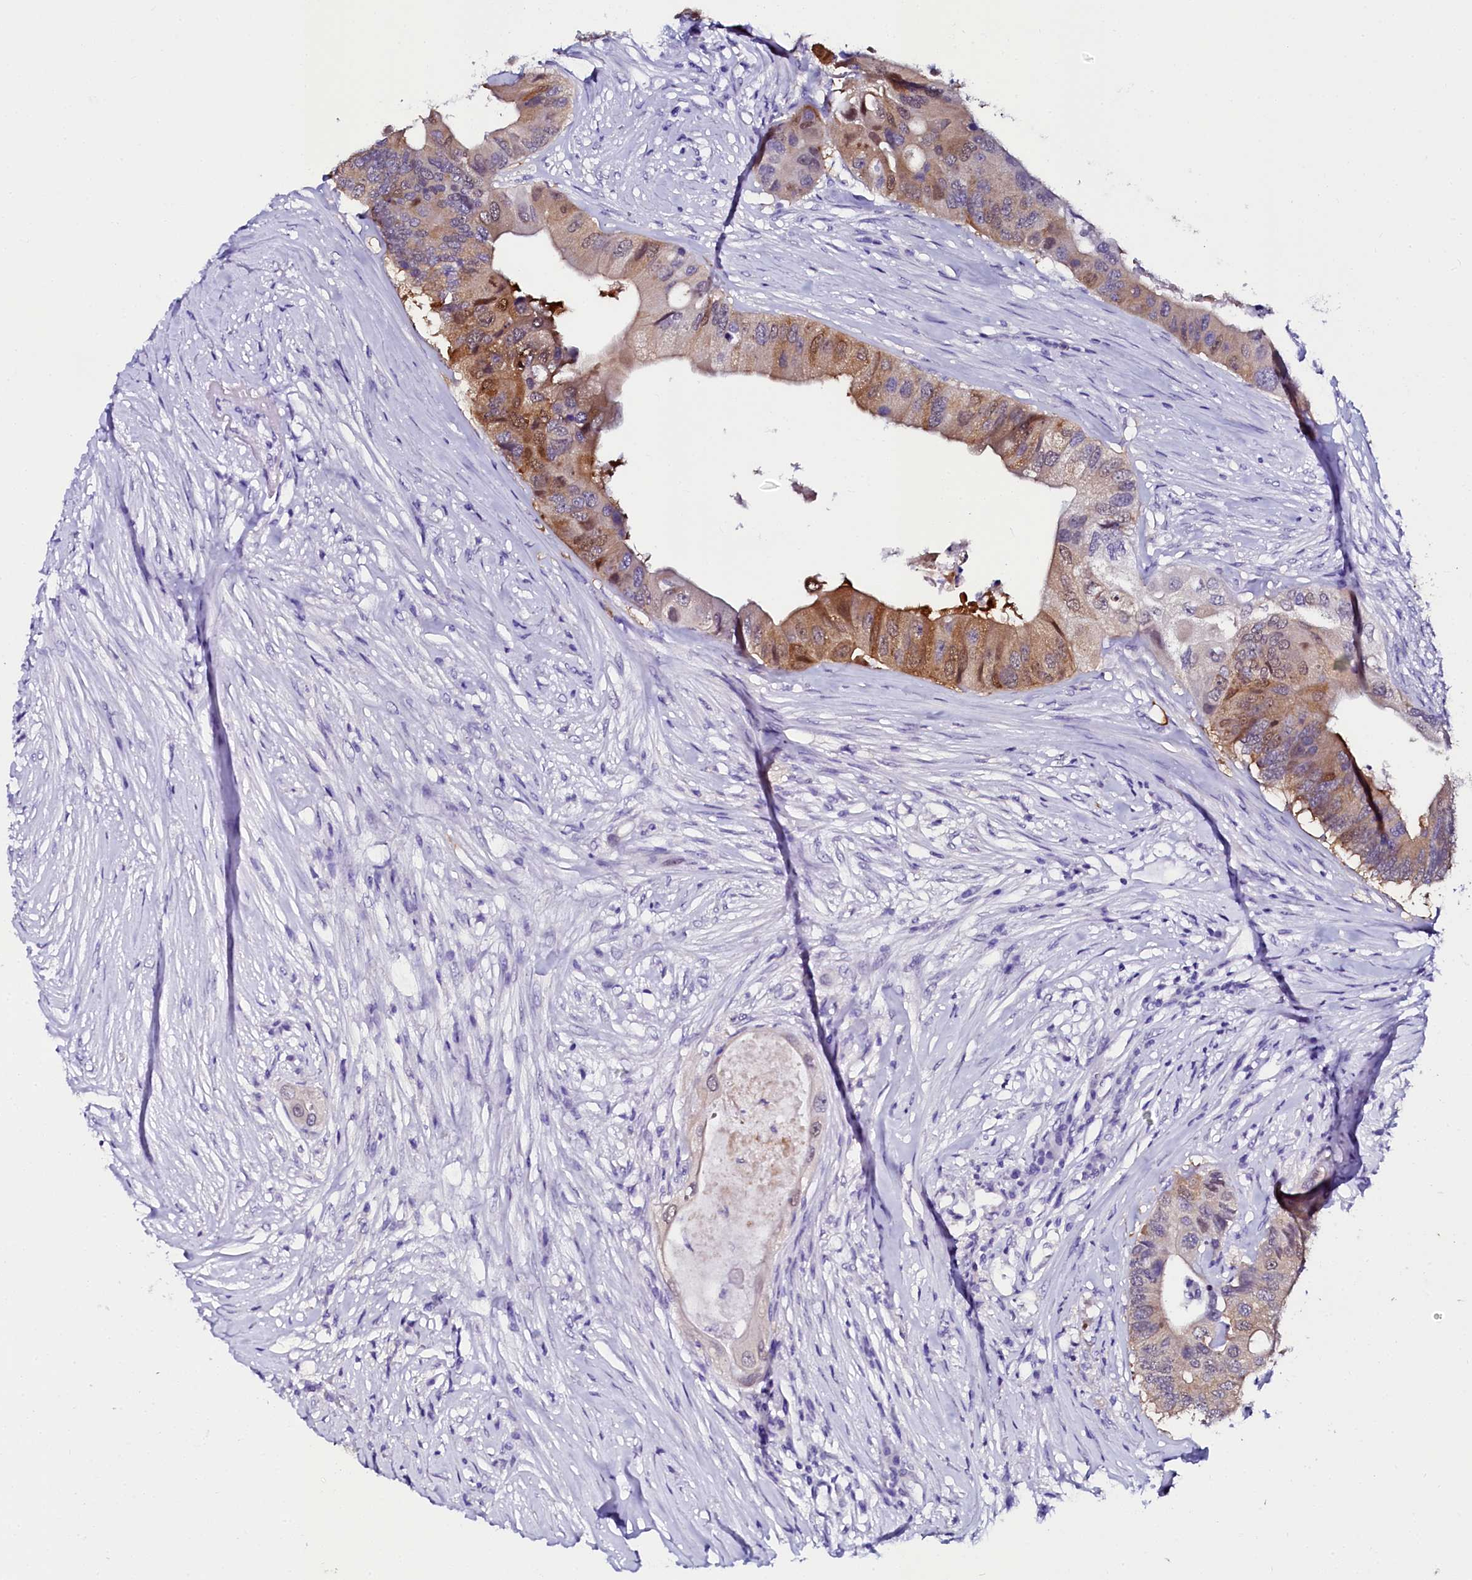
{"staining": {"intensity": "moderate", "quantity": "25%-75%", "location": "cytoplasmic/membranous"}, "tissue": "colorectal cancer", "cell_type": "Tumor cells", "image_type": "cancer", "snomed": [{"axis": "morphology", "description": "Adenocarcinoma, NOS"}, {"axis": "topography", "description": "Colon"}], "caption": "Adenocarcinoma (colorectal) stained for a protein displays moderate cytoplasmic/membranous positivity in tumor cells. Ihc stains the protein in brown and the nuclei are stained blue.", "gene": "SORD", "patient": {"sex": "male", "age": 71}}